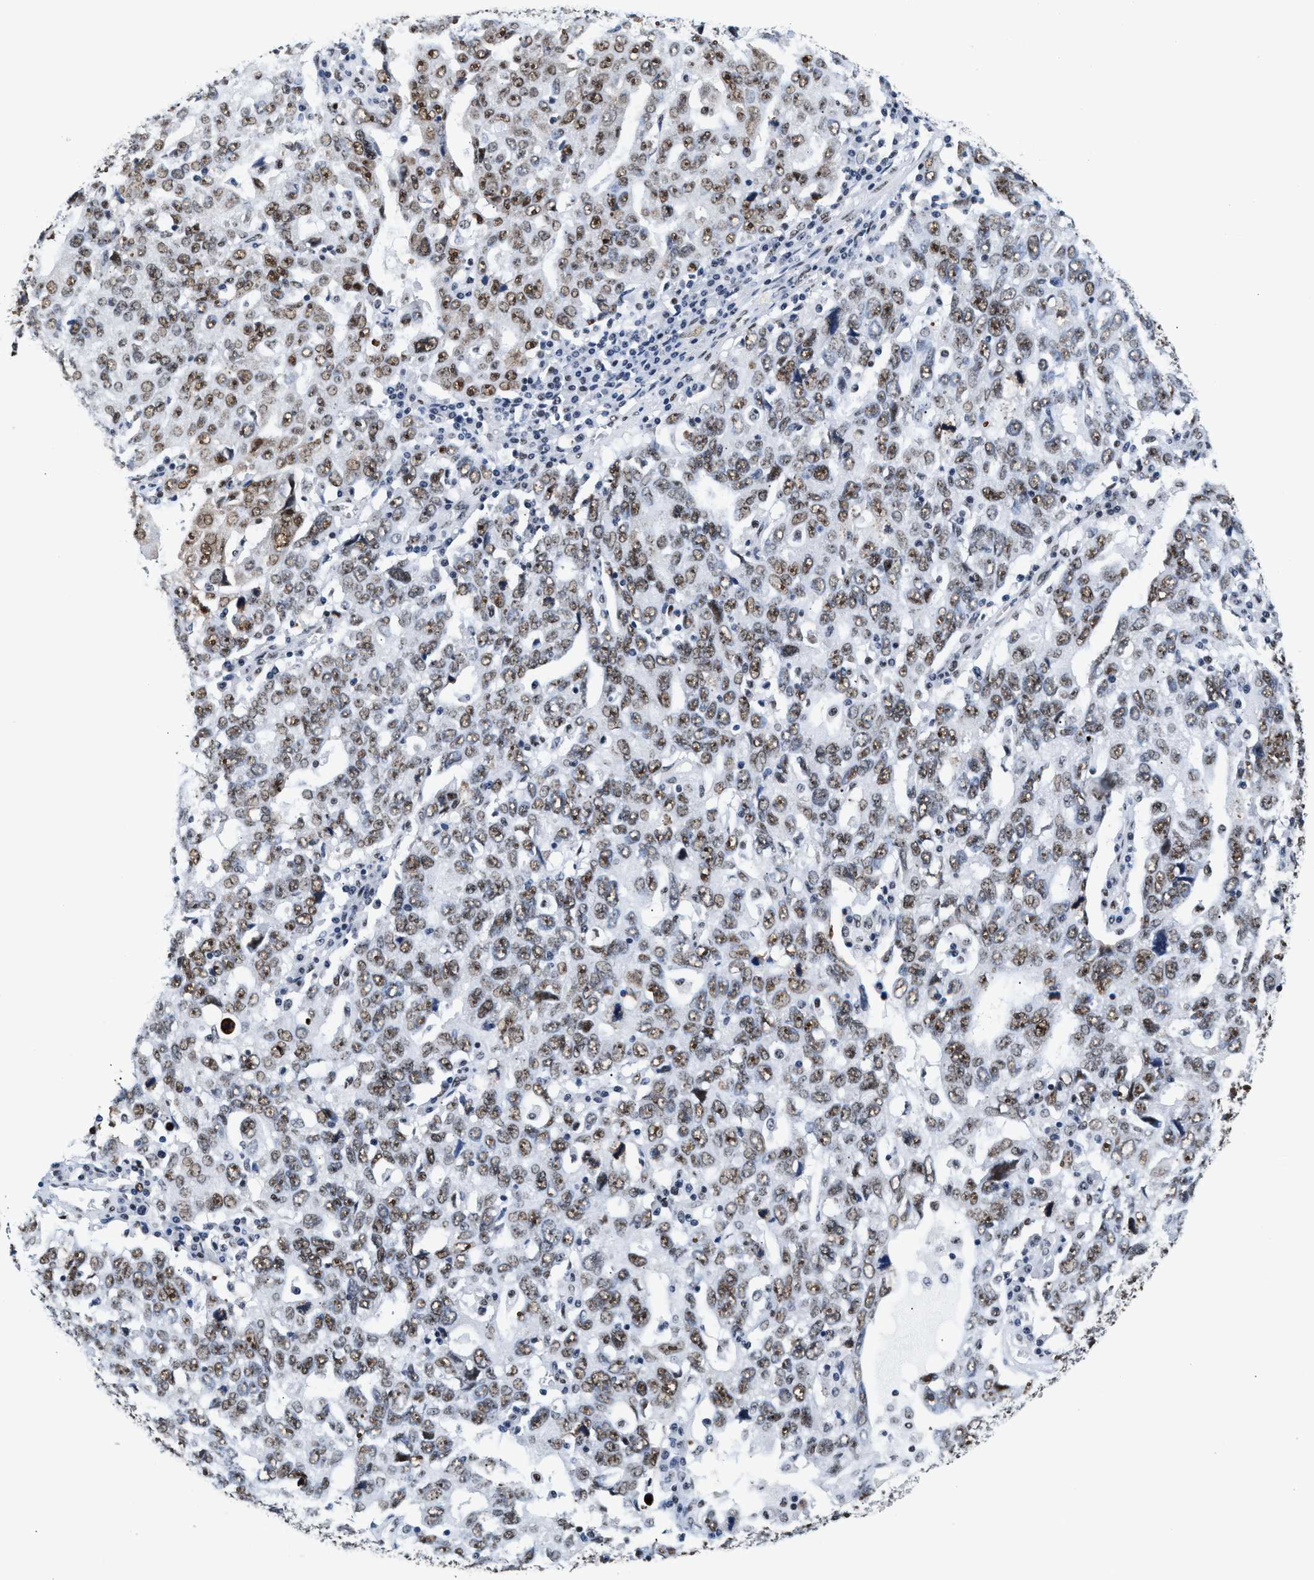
{"staining": {"intensity": "moderate", "quantity": ">75%", "location": "nuclear"}, "tissue": "ovarian cancer", "cell_type": "Tumor cells", "image_type": "cancer", "snomed": [{"axis": "morphology", "description": "Carcinoma, endometroid"}, {"axis": "topography", "description": "Ovary"}], "caption": "A high-resolution photomicrograph shows immunohistochemistry (IHC) staining of ovarian endometroid carcinoma, which exhibits moderate nuclear positivity in approximately >75% of tumor cells. (Brightfield microscopy of DAB IHC at high magnification).", "gene": "RAD50", "patient": {"sex": "female", "age": 62}}